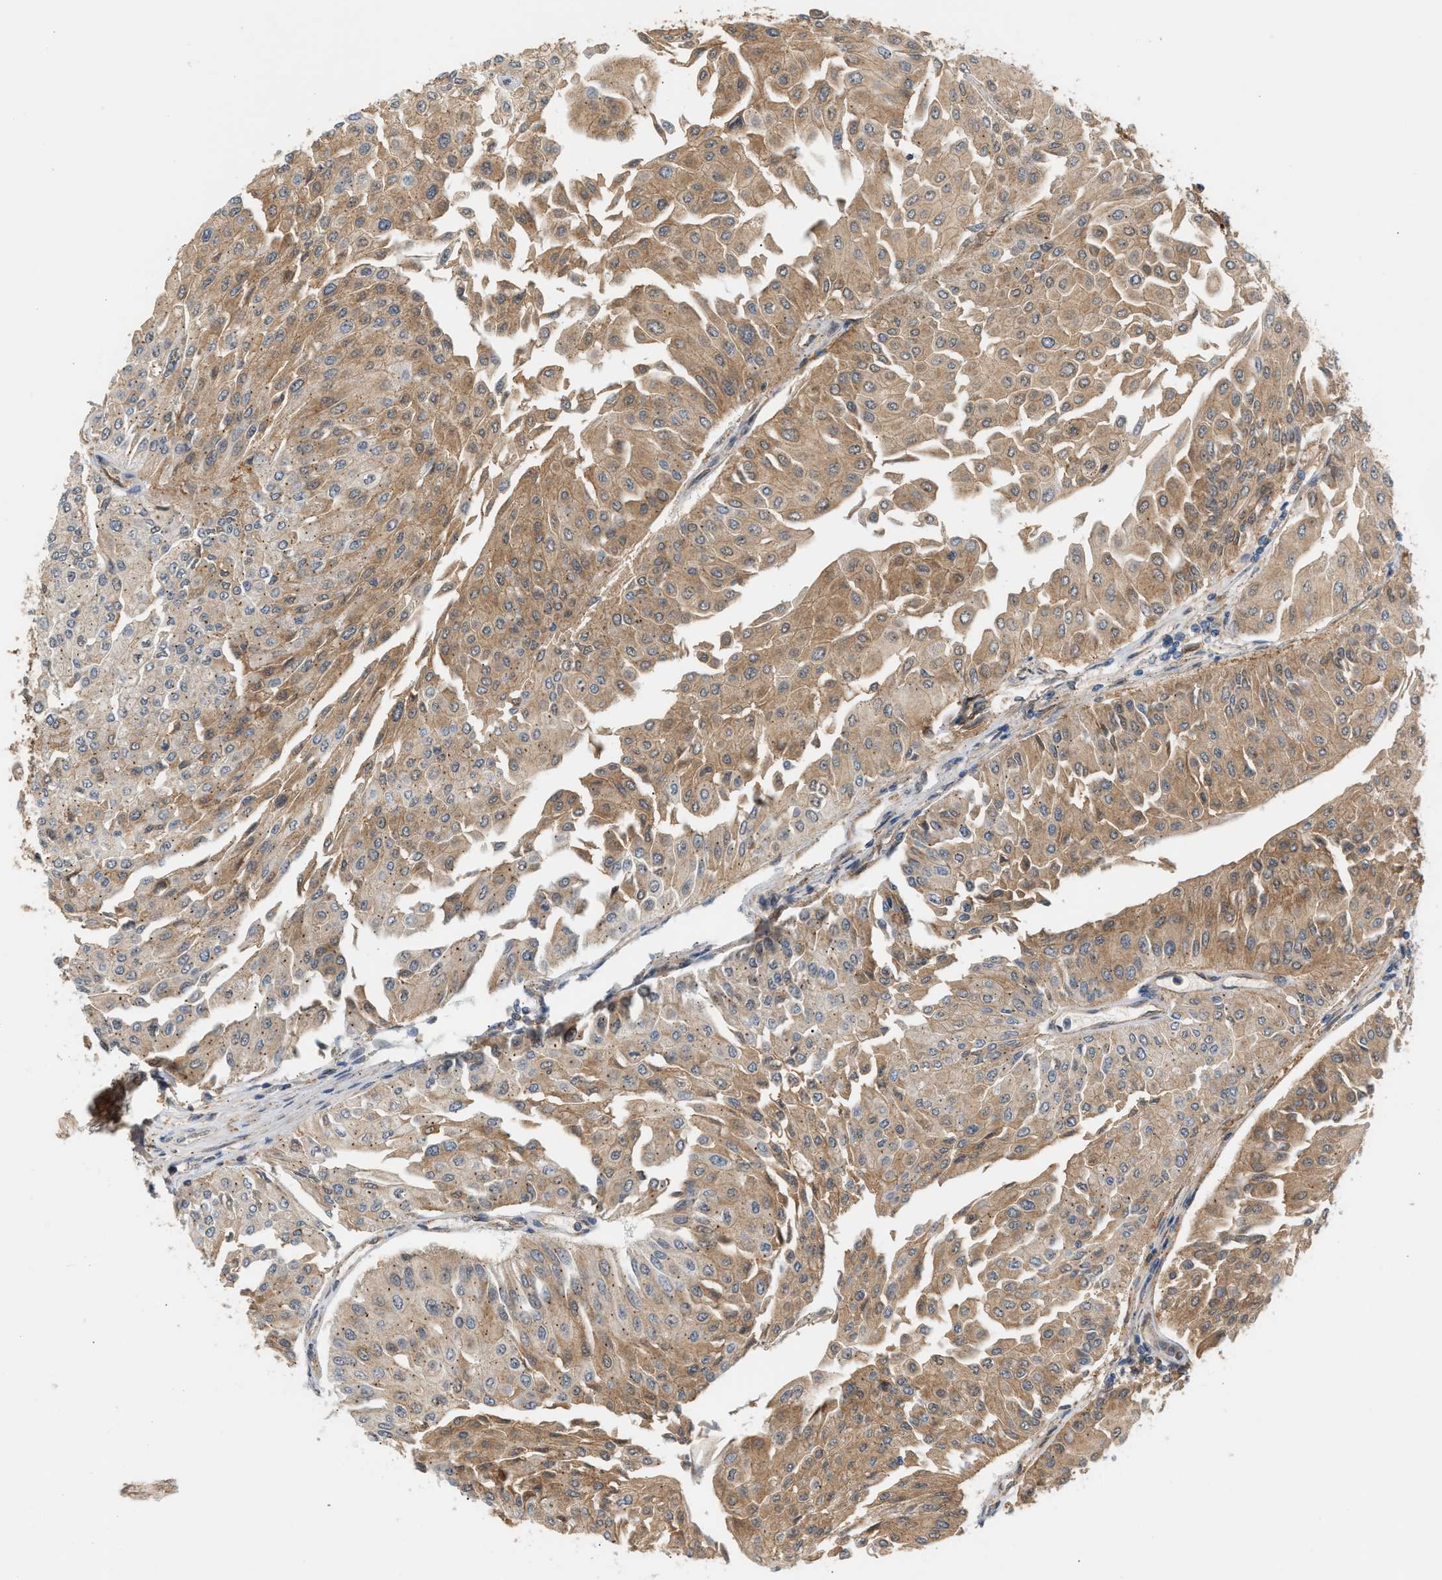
{"staining": {"intensity": "moderate", "quantity": ">75%", "location": "cytoplasmic/membranous"}, "tissue": "urothelial cancer", "cell_type": "Tumor cells", "image_type": "cancer", "snomed": [{"axis": "morphology", "description": "Urothelial carcinoma, Low grade"}, {"axis": "topography", "description": "Urinary bladder"}], "caption": "Urothelial cancer stained with a brown dye reveals moderate cytoplasmic/membranous positive expression in approximately >75% of tumor cells.", "gene": "MAP2K5", "patient": {"sex": "male", "age": 67}}